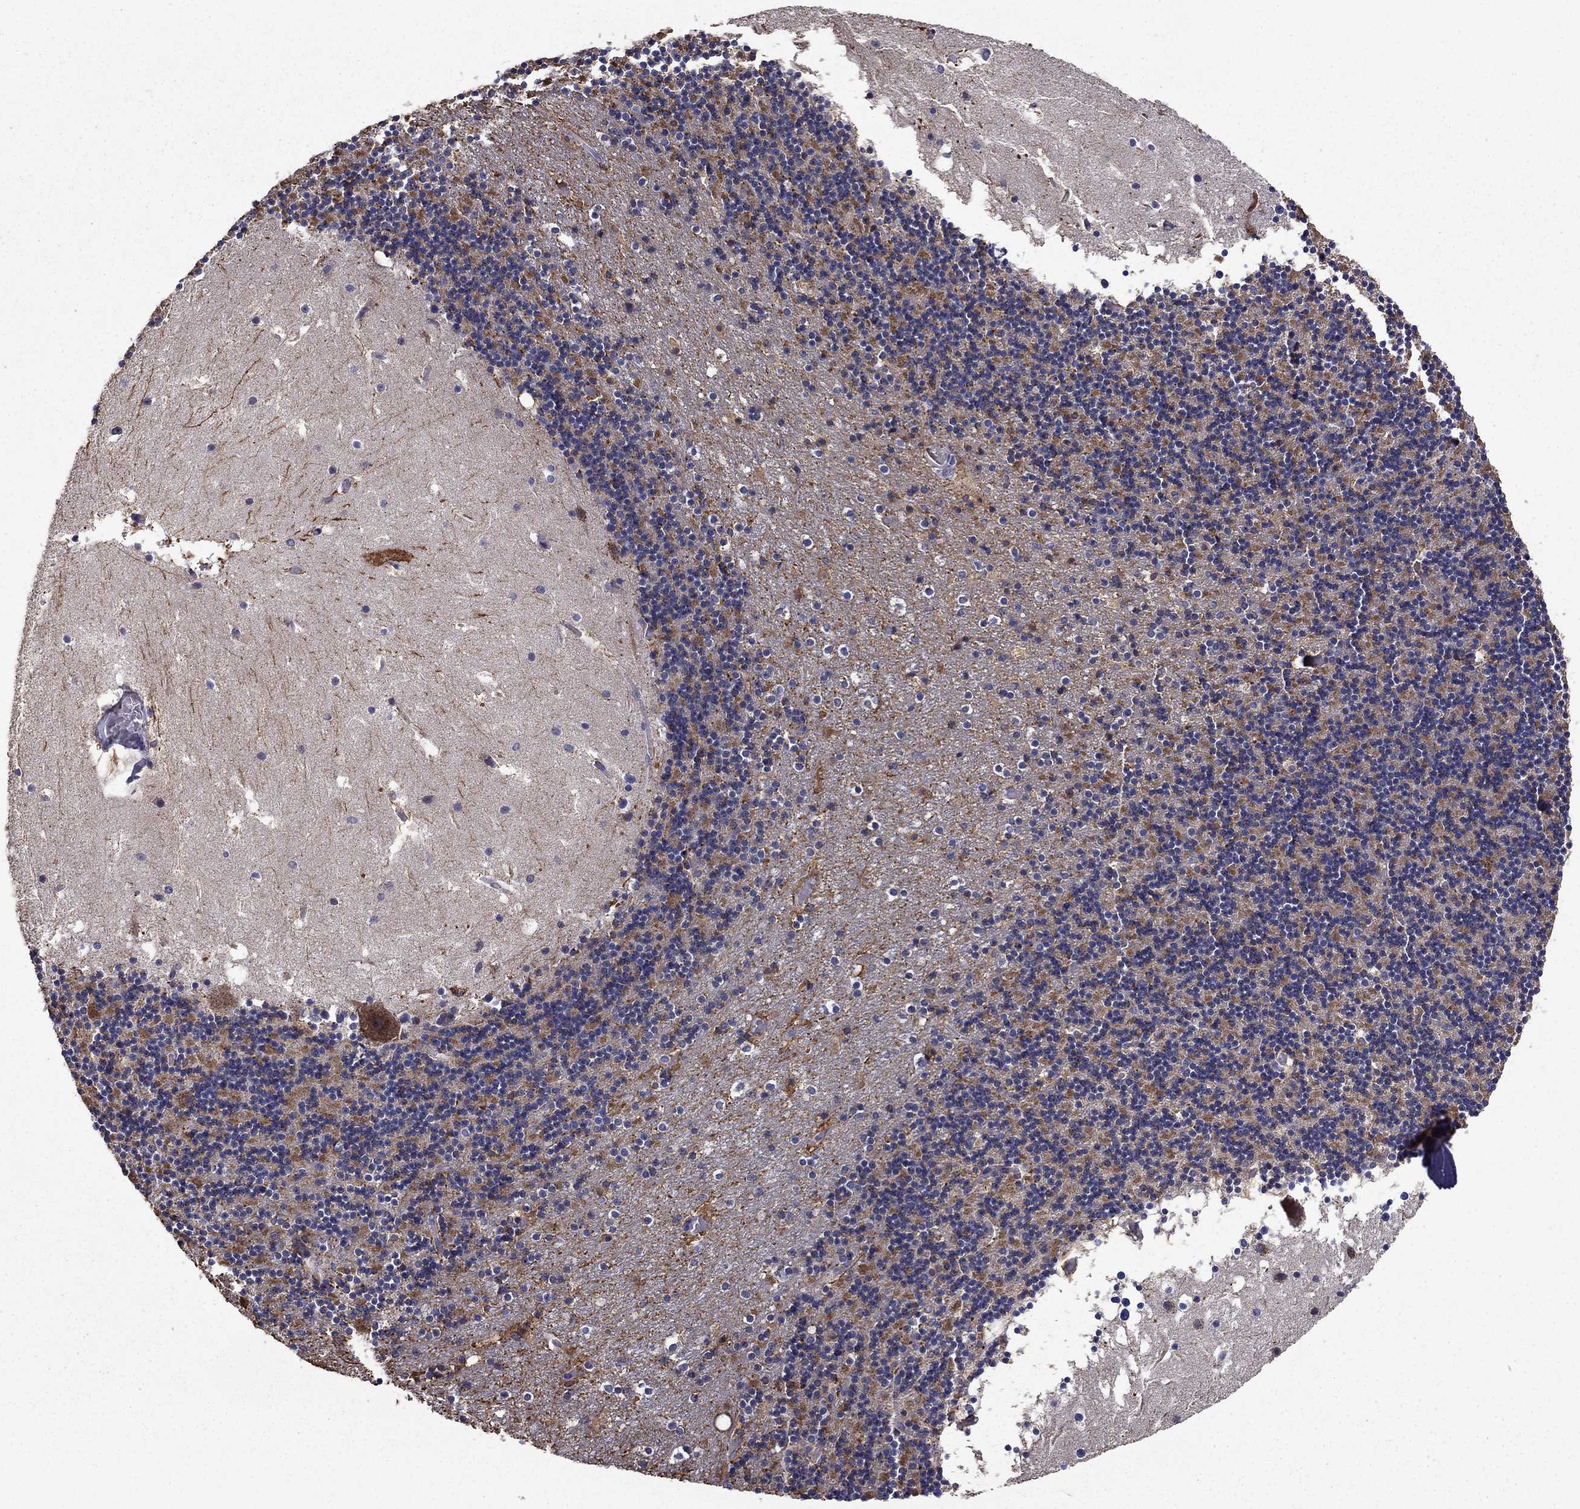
{"staining": {"intensity": "weak", "quantity": "<25%", "location": "cytoplasmic/membranous"}, "tissue": "cerebellum", "cell_type": "Cells in granular layer", "image_type": "normal", "snomed": [{"axis": "morphology", "description": "Normal tissue, NOS"}, {"axis": "topography", "description": "Cerebellum"}], "caption": "This is a histopathology image of IHC staining of unremarkable cerebellum, which shows no expression in cells in granular layer.", "gene": "NDUFS8", "patient": {"sex": "male", "age": 37}}